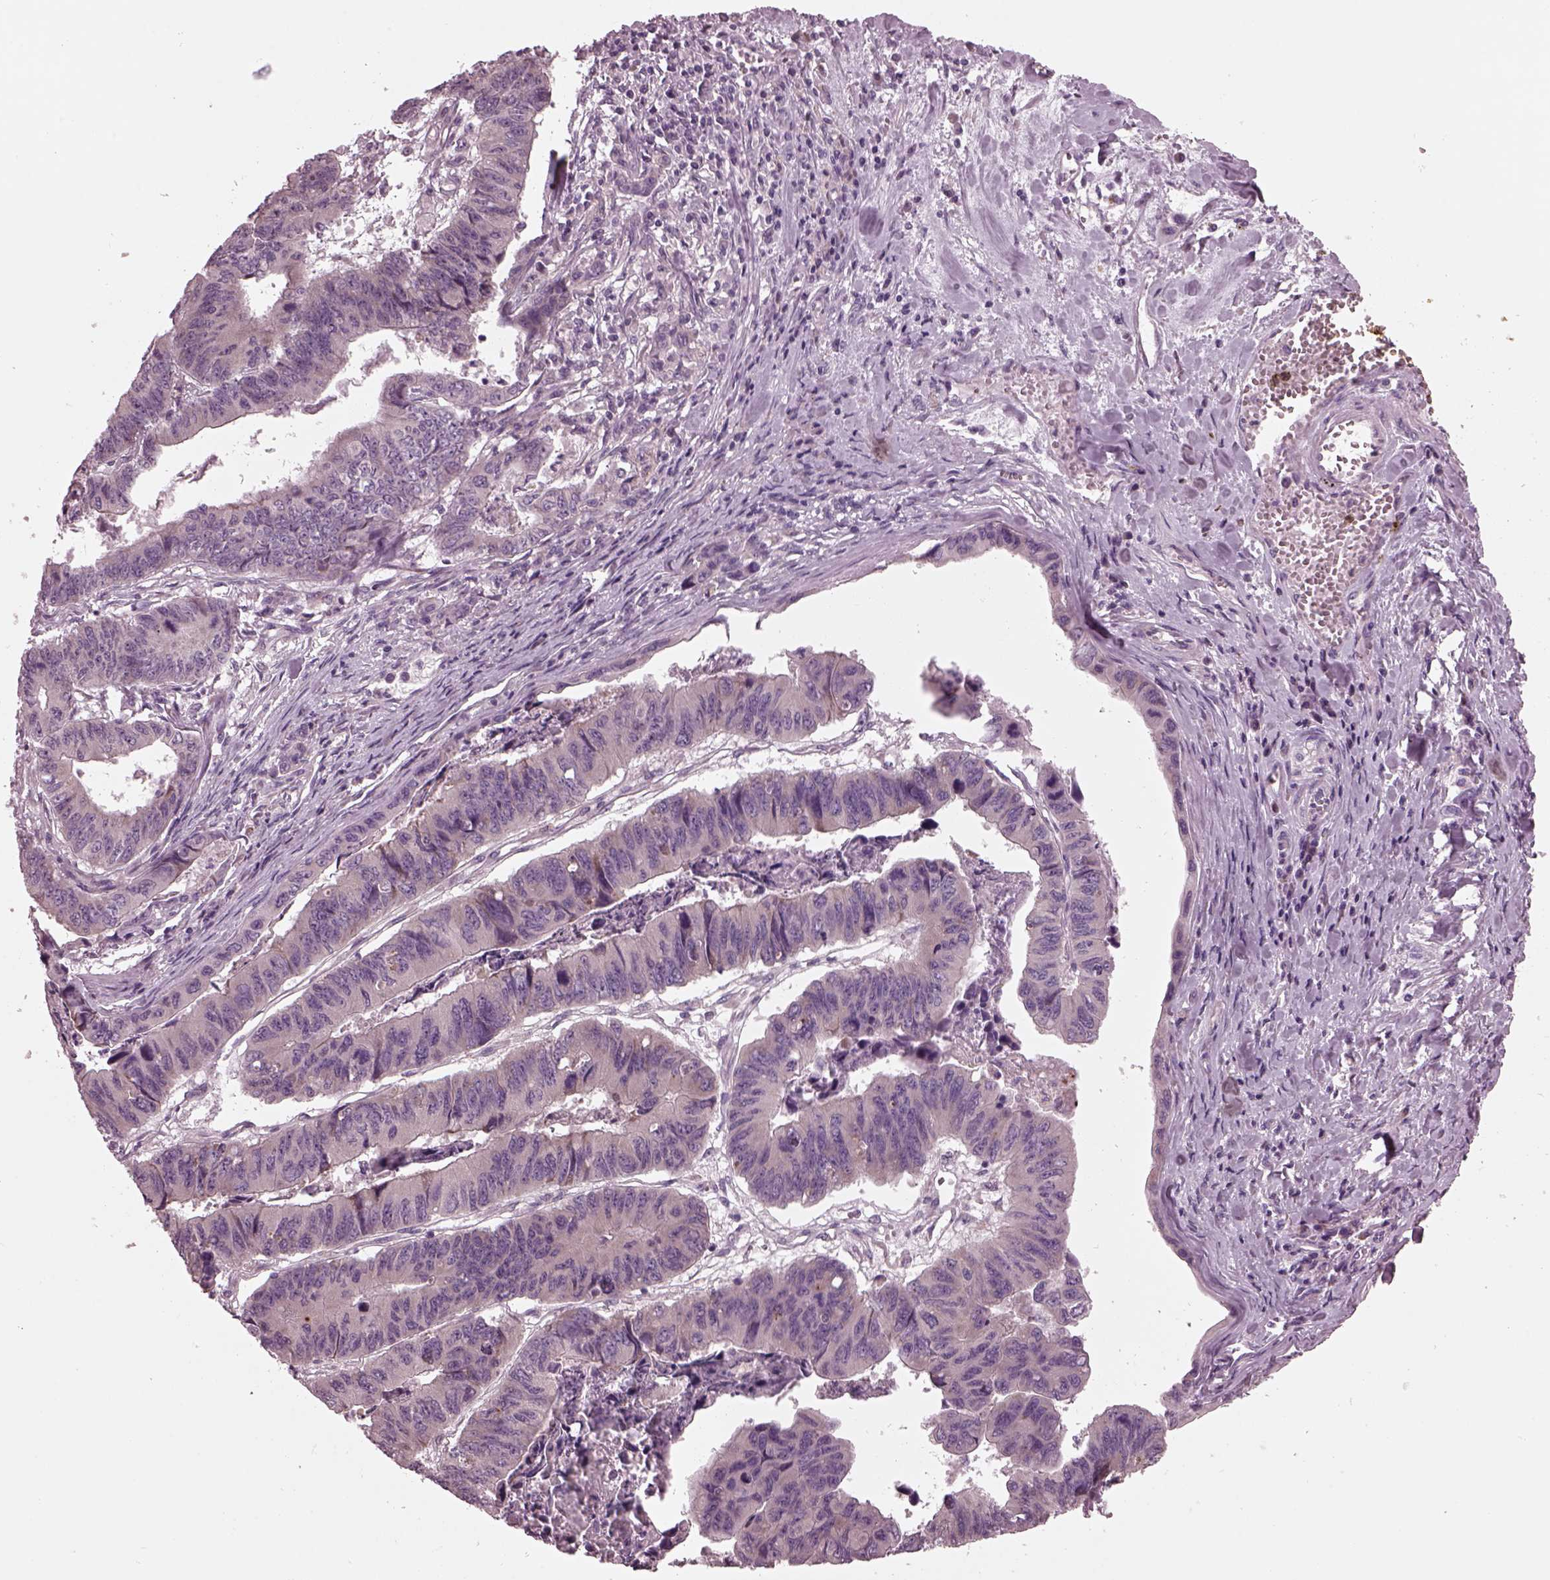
{"staining": {"intensity": "weak", "quantity": "<25%", "location": "cytoplasmic/membranous"}, "tissue": "stomach cancer", "cell_type": "Tumor cells", "image_type": "cancer", "snomed": [{"axis": "morphology", "description": "Adenocarcinoma, NOS"}, {"axis": "topography", "description": "Stomach, lower"}], "caption": "Tumor cells show no significant staining in stomach cancer. (DAB immunohistochemistry visualized using brightfield microscopy, high magnification).", "gene": "AP4M1", "patient": {"sex": "male", "age": 77}}